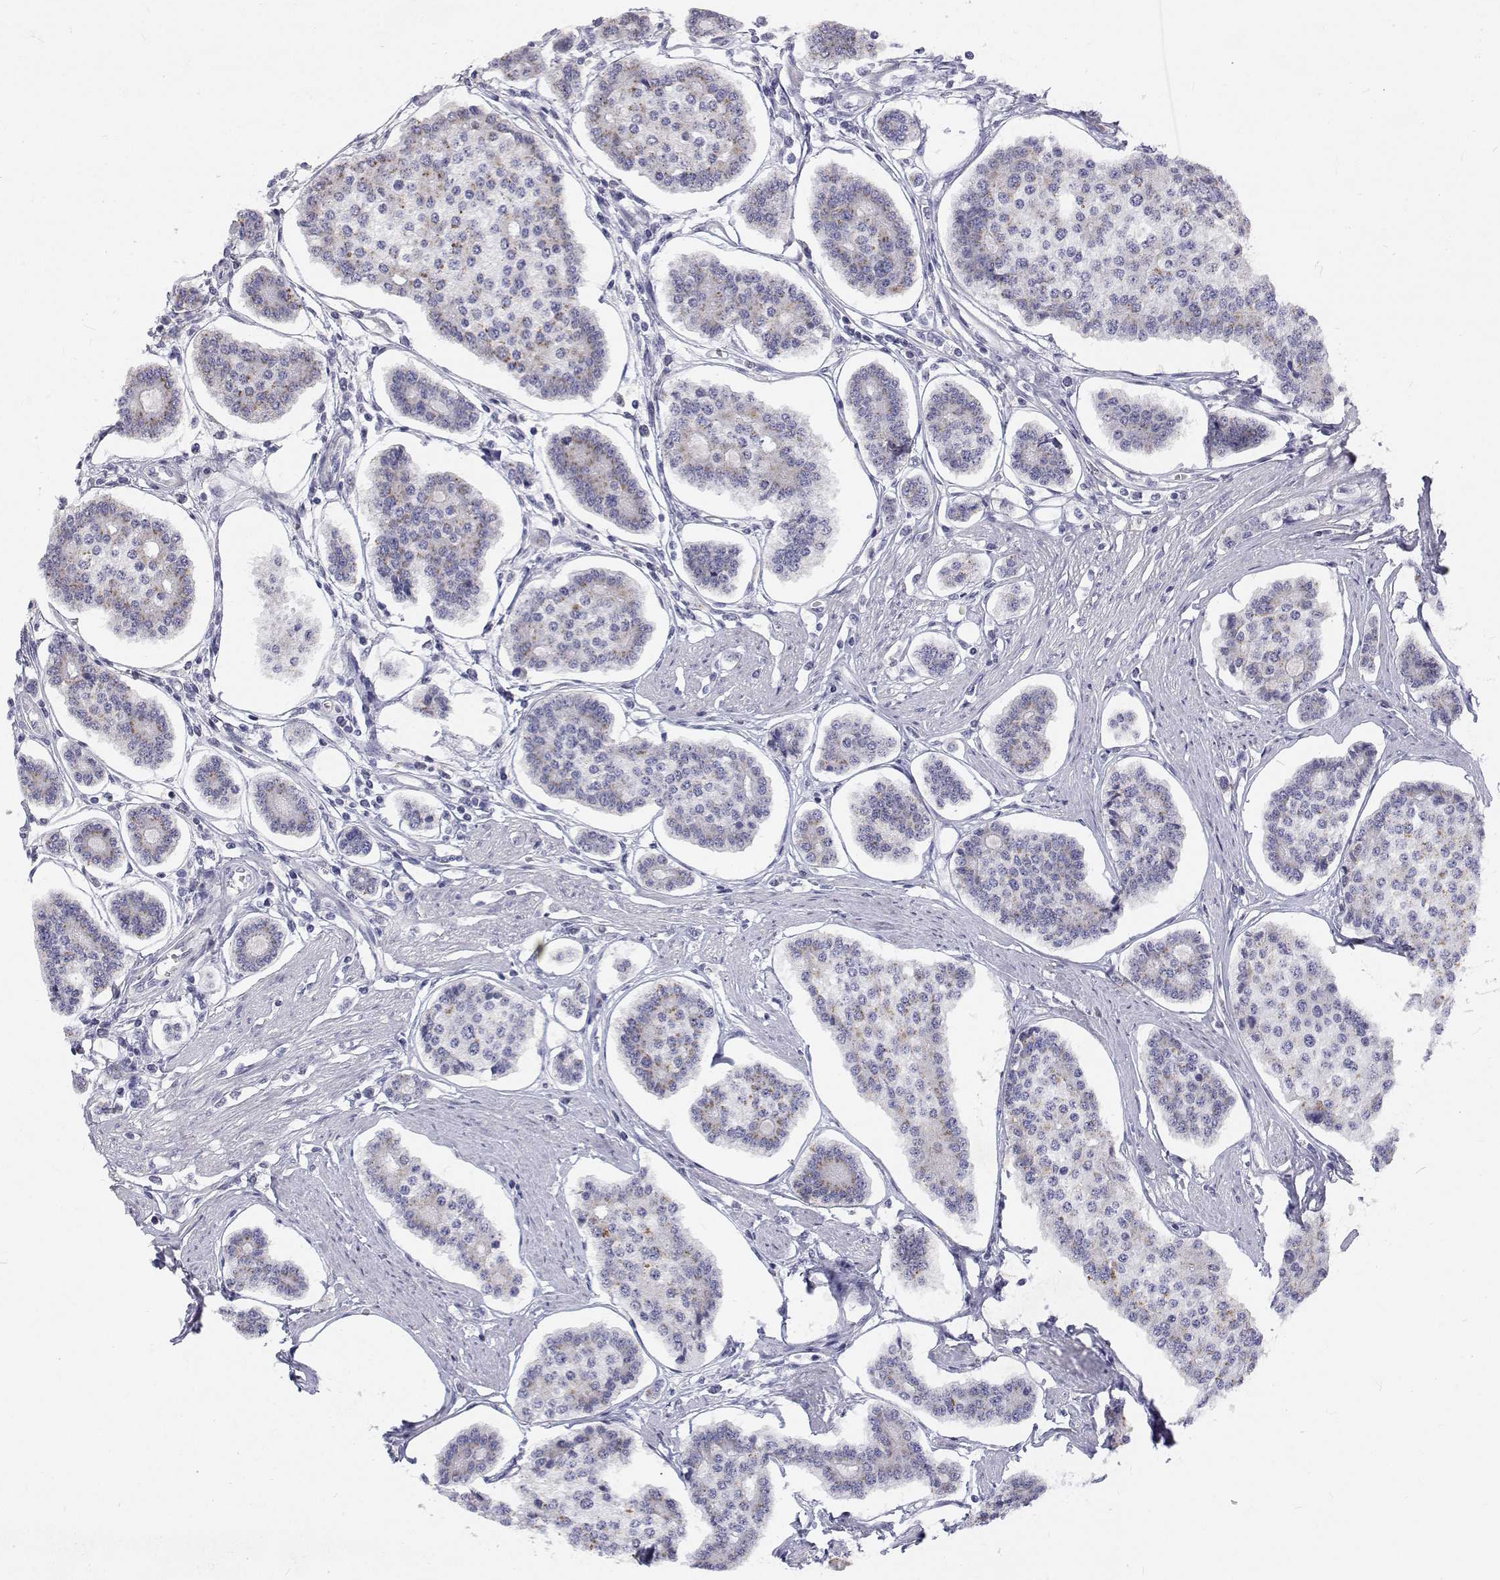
{"staining": {"intensity": "negative", "quantity": "none", "location": "none"}, "tissue": "carcinoid", "cell_type": "Tumor cells", "image_type": "cancer", "snomed": [{"axis": "morphology", "description": "Carcinoid, malignant, NOS"}, {"axis": "topography", "description": "Small intestine"}], "caption": "An image of carcinoid (malignant) stained for a protein exhibits no brown staining in tumor cells.", "gene": "NCR2", "patient": {"sex": "female", "age": 65}}